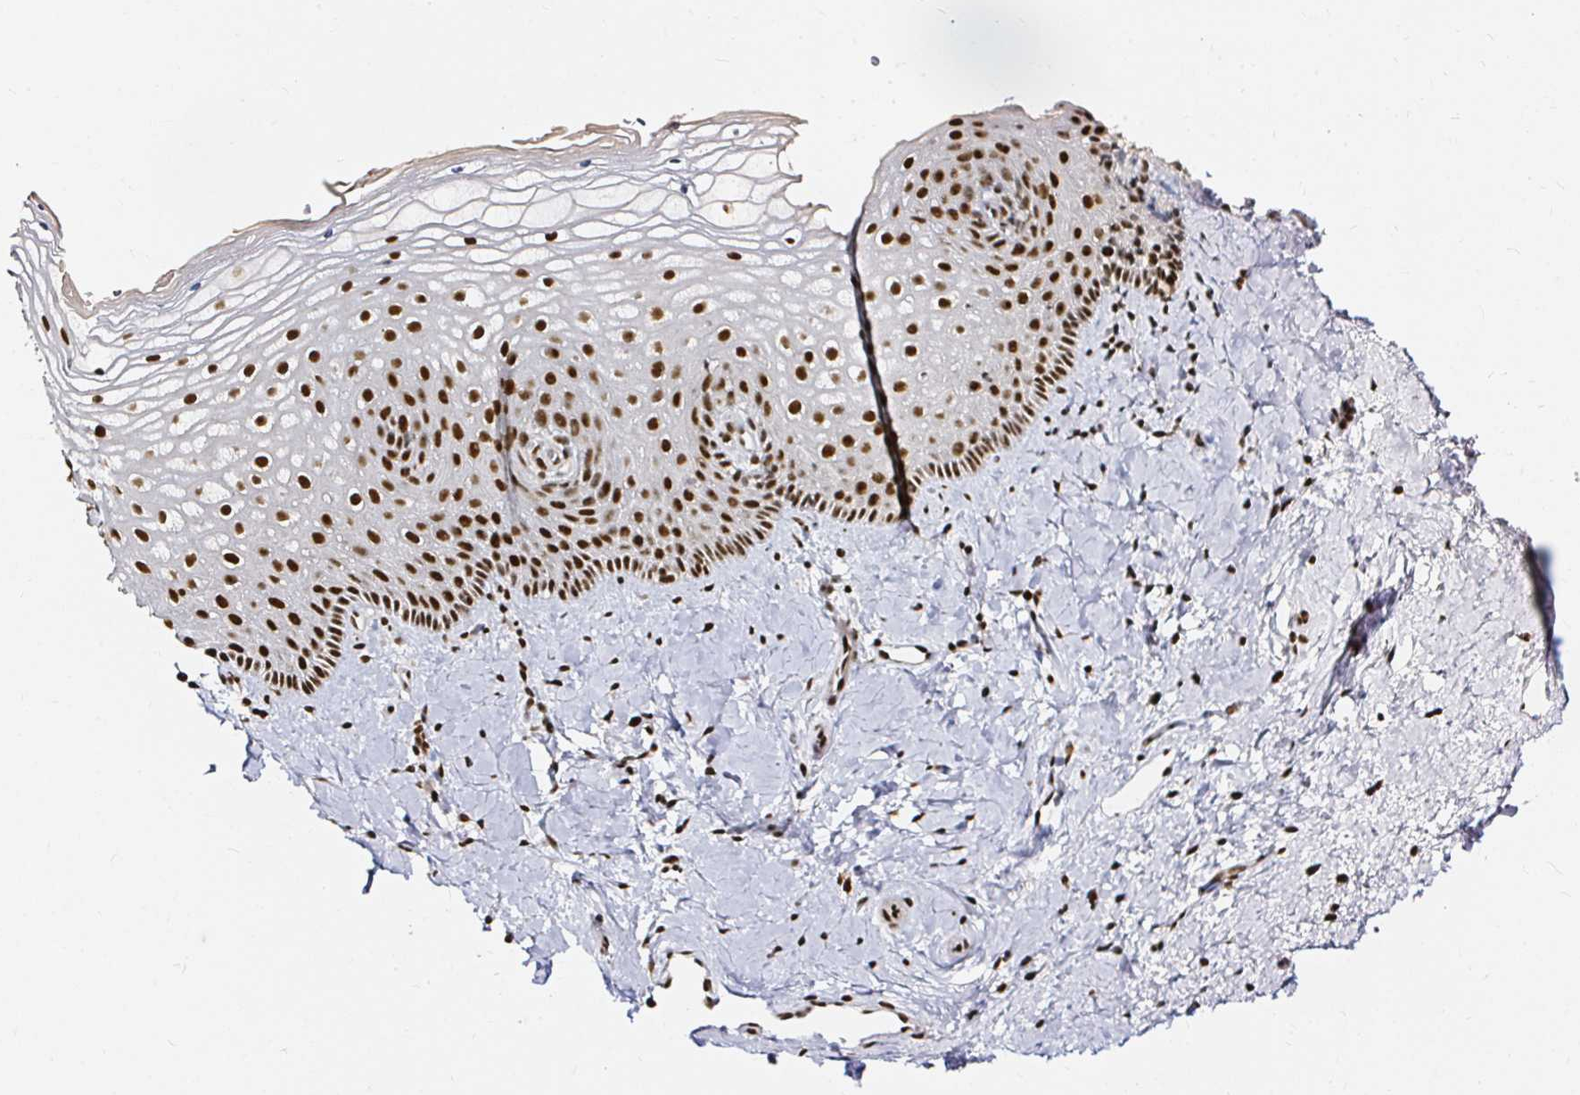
{"staining": {"intensity": "strong", "quantity": ">75%", "location": "nuclear"}, "tissue": "vagina", "cell_type": "Squamous epithelial cells", "image_type": "normal", "snomed": [{"axis": "morphology", "description": "Normal tissue, NOS"}, {"axis": "topography", "description": "Vagina"}], "caption": "Vagina stained for a protein demonstrates strong nuclear positivity in squamous epithelial cells.", "gene": "SNRPC", "patient": {"sex": "female", "age": 51}}